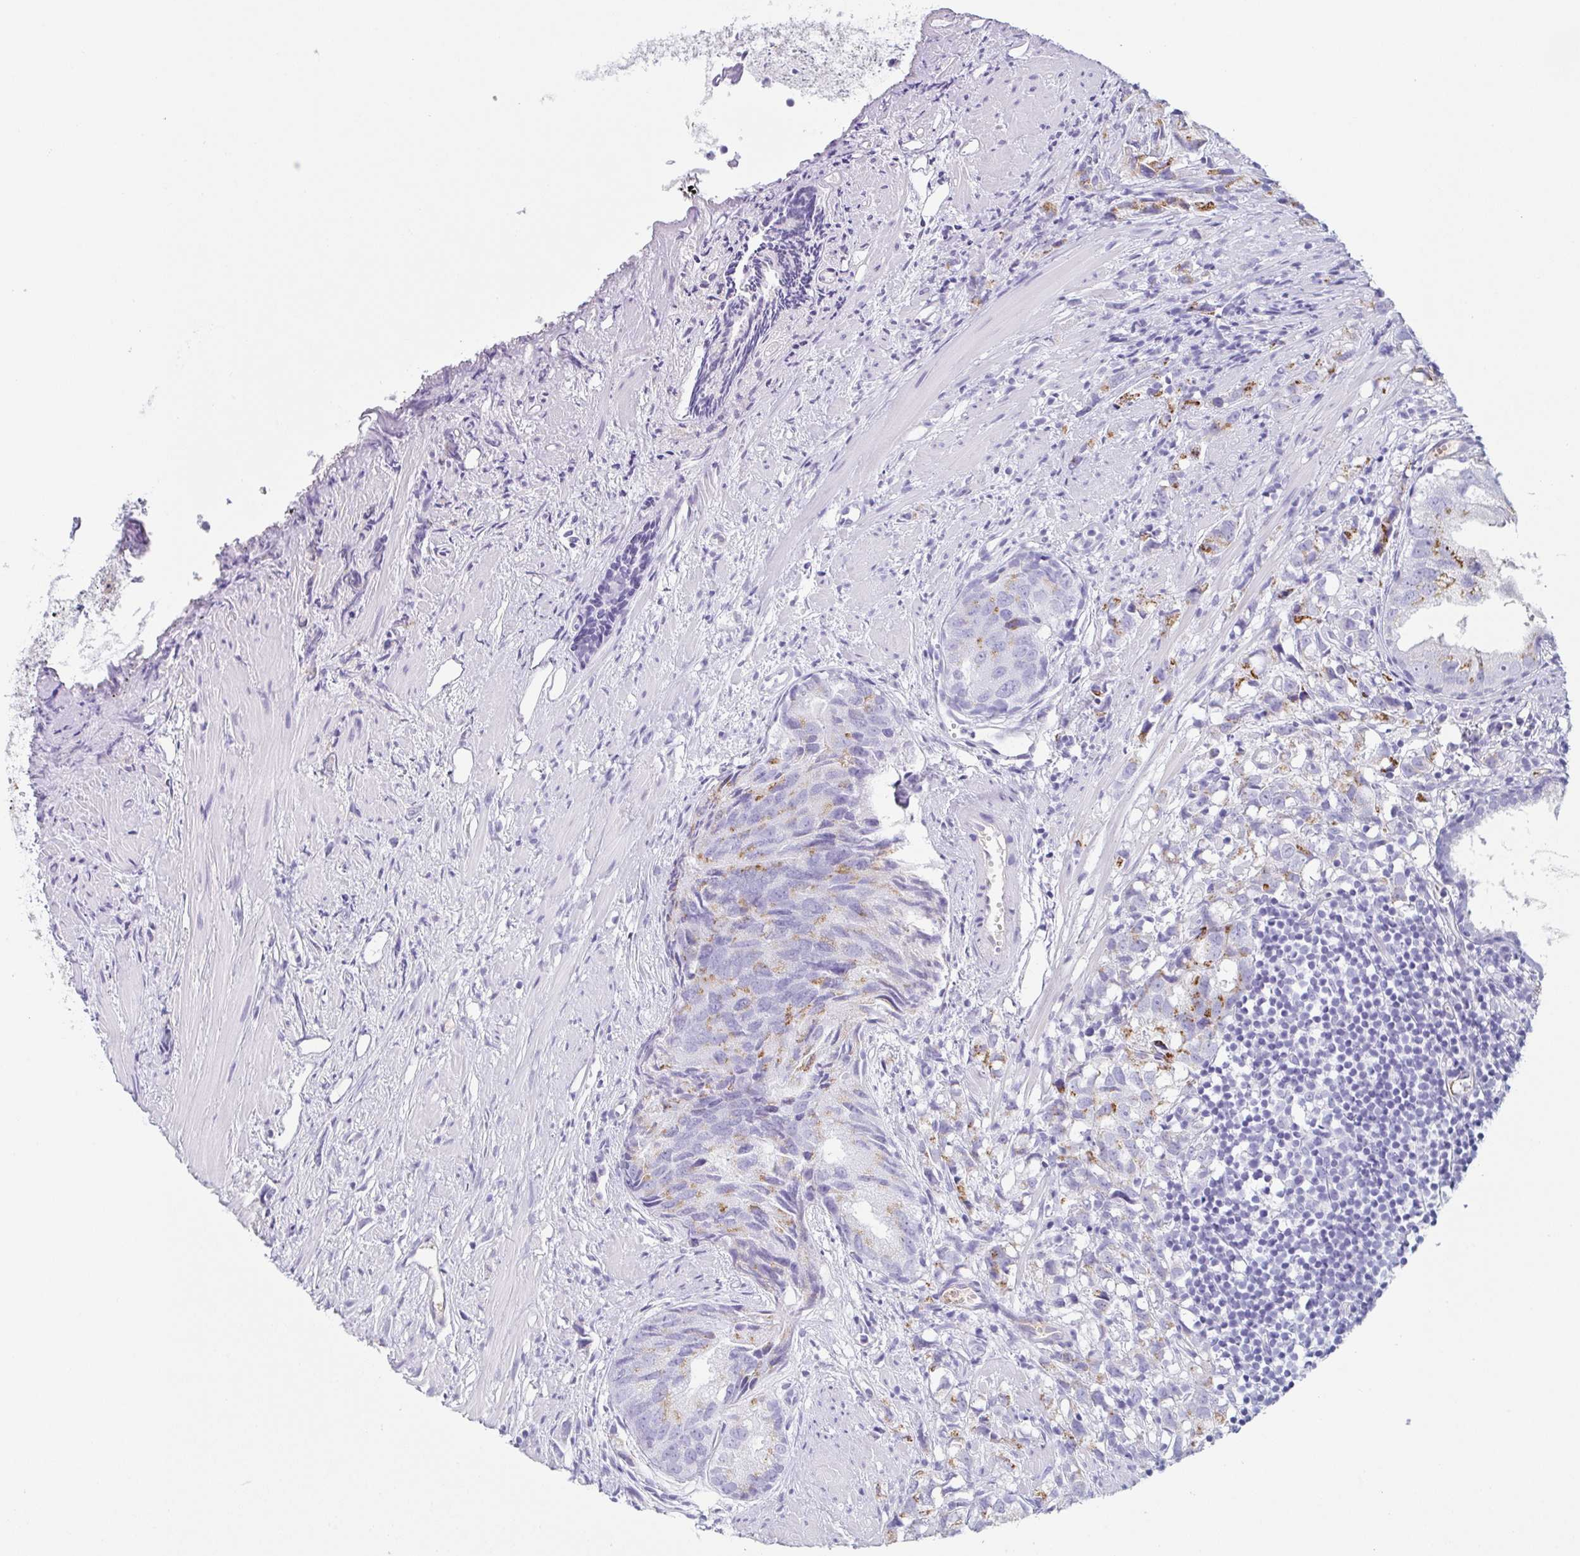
{"staining": {"intensity": "moderate", "quantity": "25%-75%", "location": "cytoplasmic/membranous"}, "tissue": "prostate cancer", "cell_type": "Tumor cells", "image_type": "cancer", "snomed": [{"axis": "morphology", "description": "Adenocarcinoma, High grade"}, {"axis": "topography", "description": "Prostate"}], "caption": "Human prostate cancer (high-grade adenocarcinoma) stained with a brown dye reveals moderate cytoplasmic/membranous positive staining in about 25%-75% of tumor cells.", "gene": "LDLRAD1", "patient": {"sex": "male", "age": 58}}